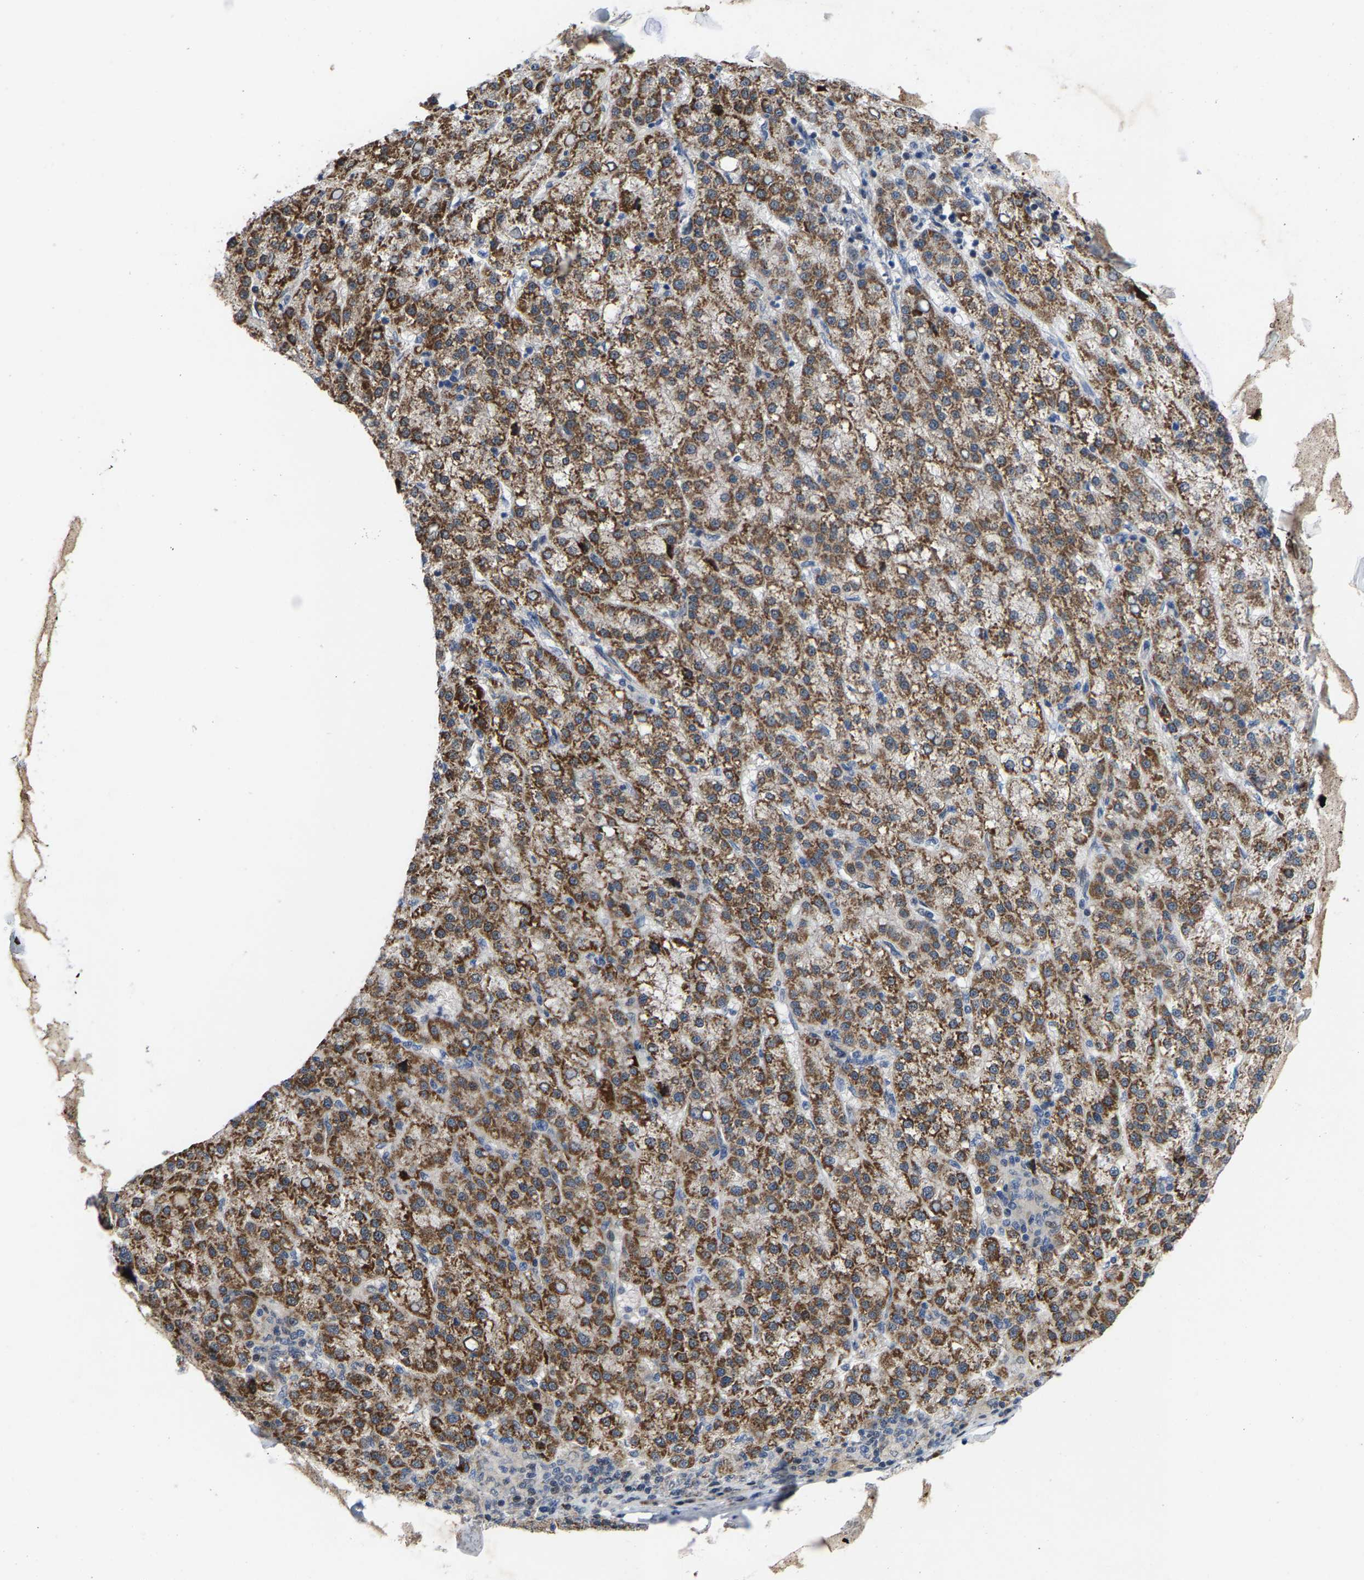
{"staining": {"intensity": "moderate", "quantity": ">75%", "location": "cytoplasmic/membranous"}, "tissue": "liver cancer", "cell_type": "Tumor cells", "image_type": "cancer", "snomed": [{"axis": "morphology", "description": "Carcinoma, Hepatocellular, NOS"}, {"axis": "topography", "description": "Liver"}], "caption": "Protein staining of liver cancer (hepatocellular carcinoma) tissue exhibits moderate cytoplasmic/membranous staining in approximately >75% of tumor cells.", "gene": "TDRKH", "patient": {"sex": "female", "age": 58}}